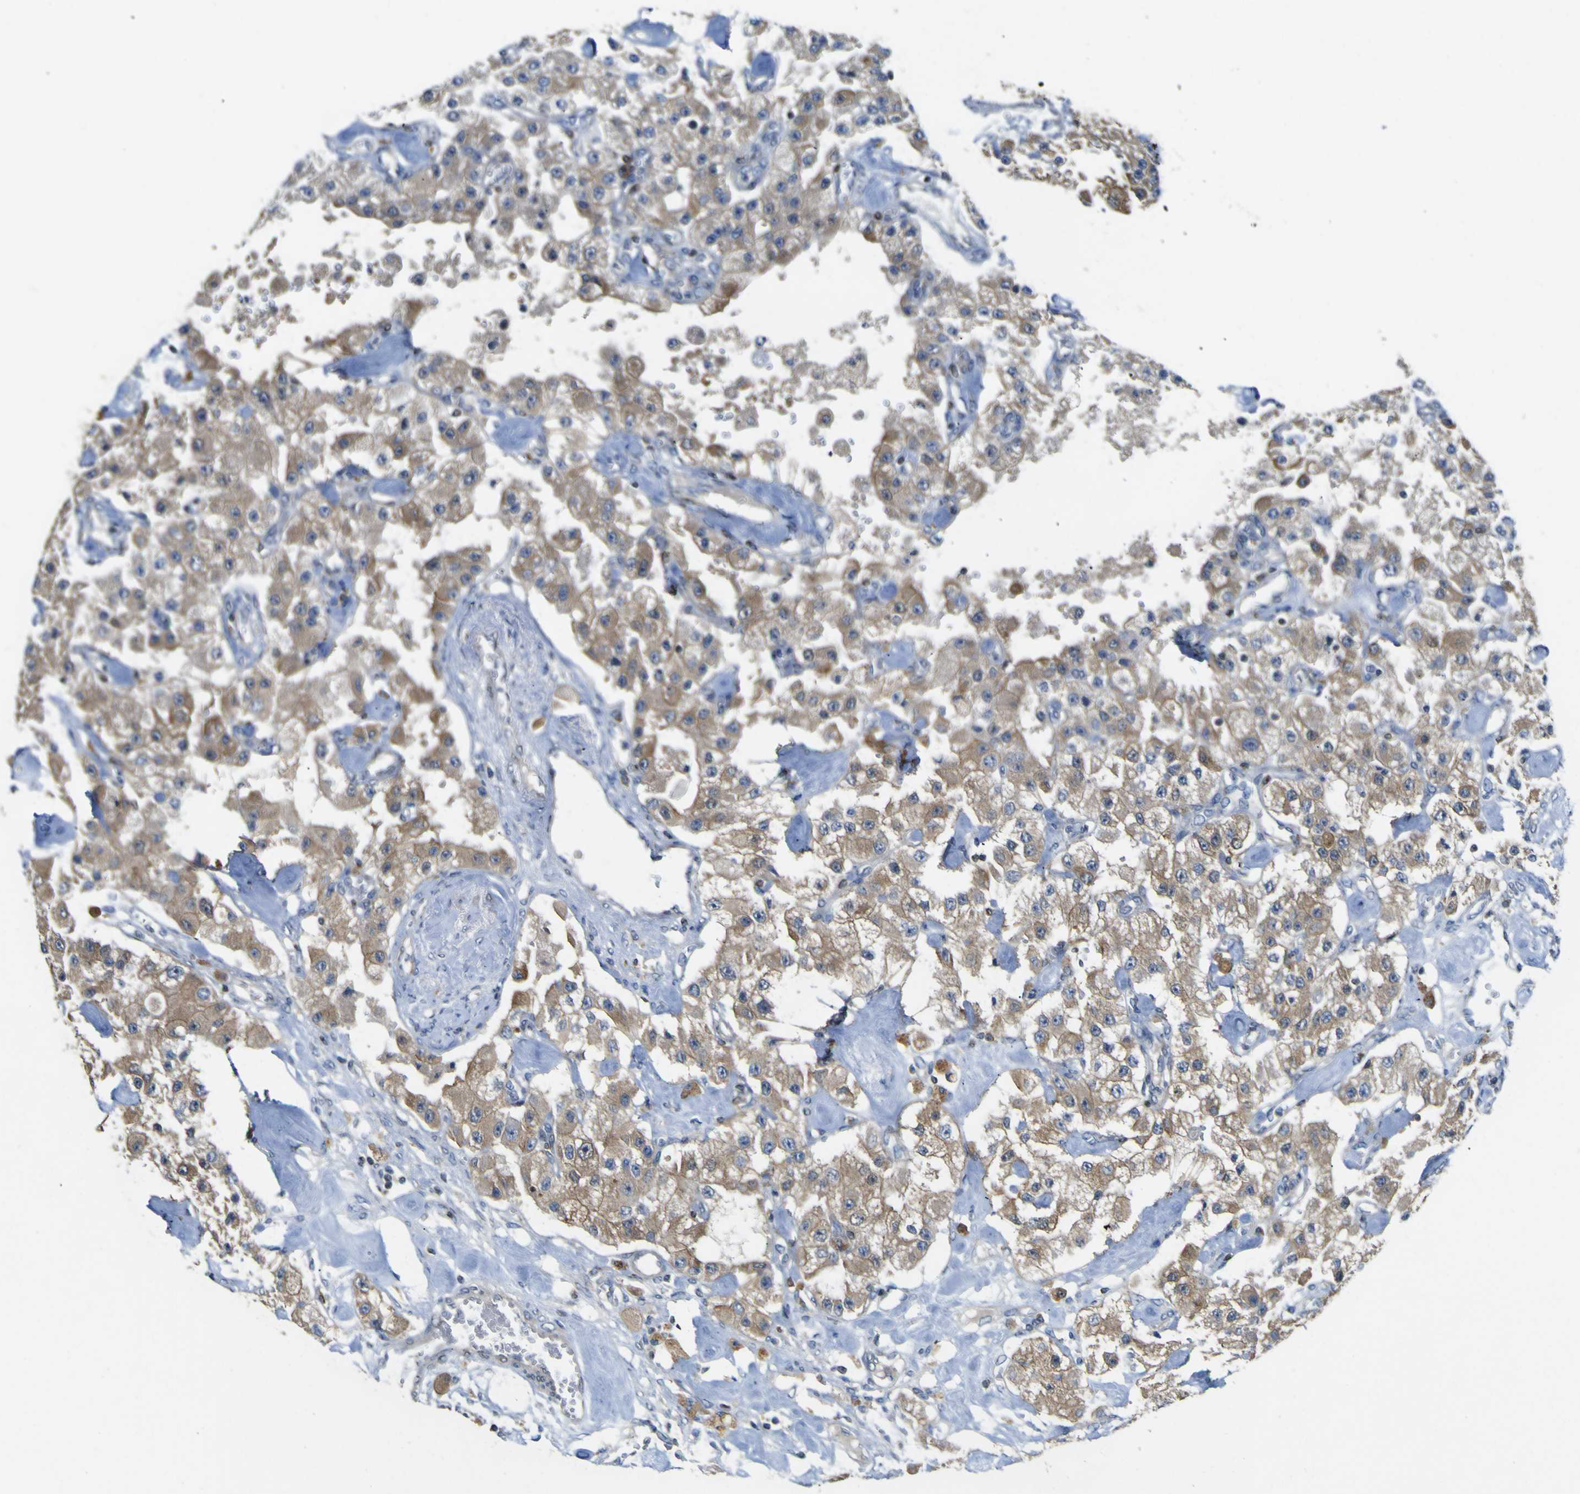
{"staining": {"intensity": "moderate", "quantity": ">75%", "location": "cytoplasmic/membranous"}, "tissue": "carcinoid", "cell_type": "Tumor cells", "image_type": "cancer", "snomed": [{"axis": "morphology", "description": "Carcinoid, malignant, NOS"}, {"axis": "topography", "description": "Pancreas"}], "caption": "This image exhibits immunohistochemistry (IHC) staining of human malignant carcinoid, with medium moderate cytoplasmic/membranous expression in about >75% of tumor cells.", "gene": "EML2", "patient": {"sex": "male", "age": 41}}